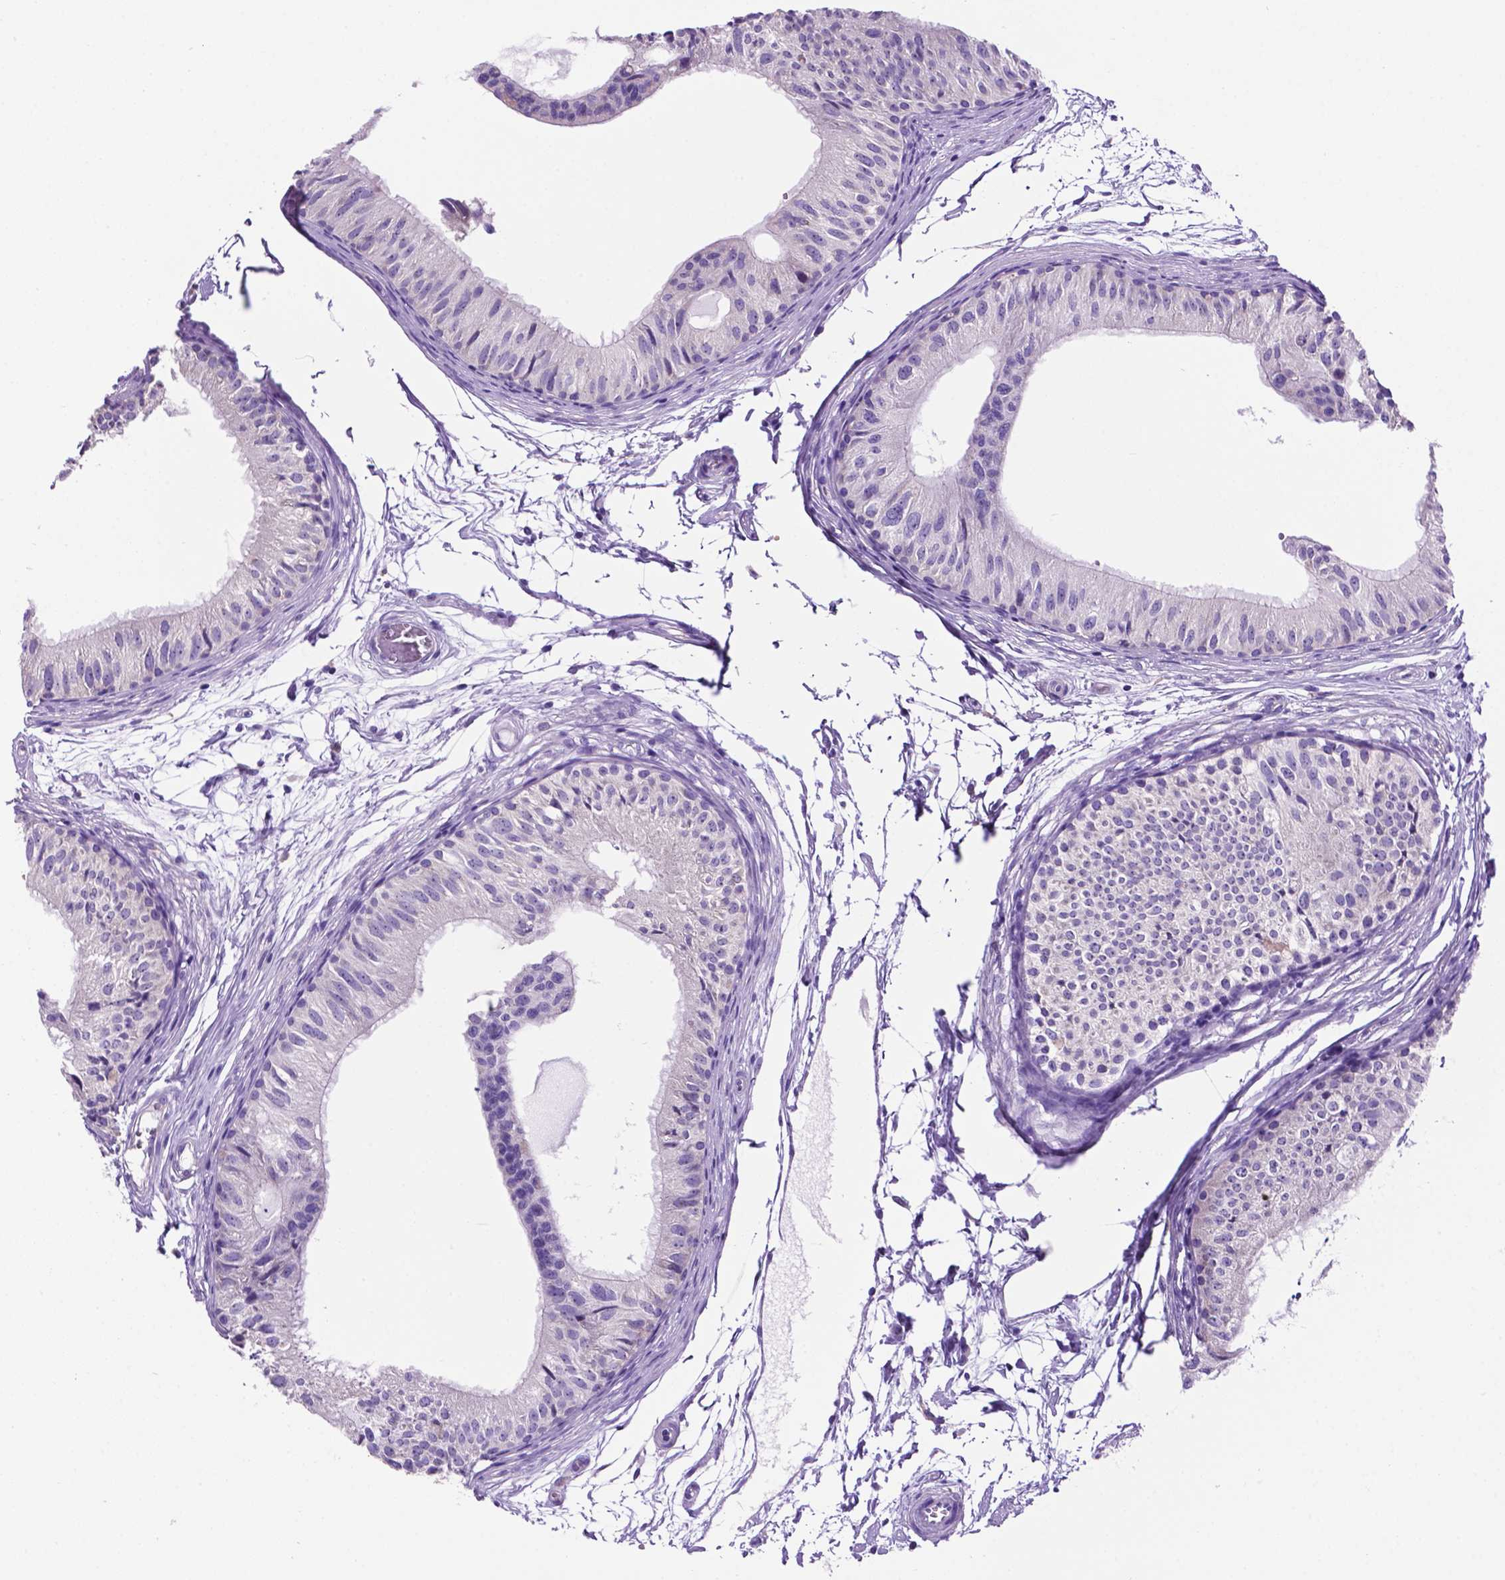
{"staining": {"intensity": "negative", "quantity": "none", "location": "none"}, "tissue": "epididymis", "cell_type": "Glandular cells", "image_type": "normal", "snomed": [{"axis": "morphology", "description": "Normal tissue, NOS"}, {"axis": "topography", "description": "Epididymis"}], "caption": "Immunohistochemical staining of unremarkable human epididymis exhibits no significant expression in glandular cells. (IHC, brightfield microscopy, high magnification).", "gene": "SPDYA", "patient": {"sex": "male", "age": 25}}